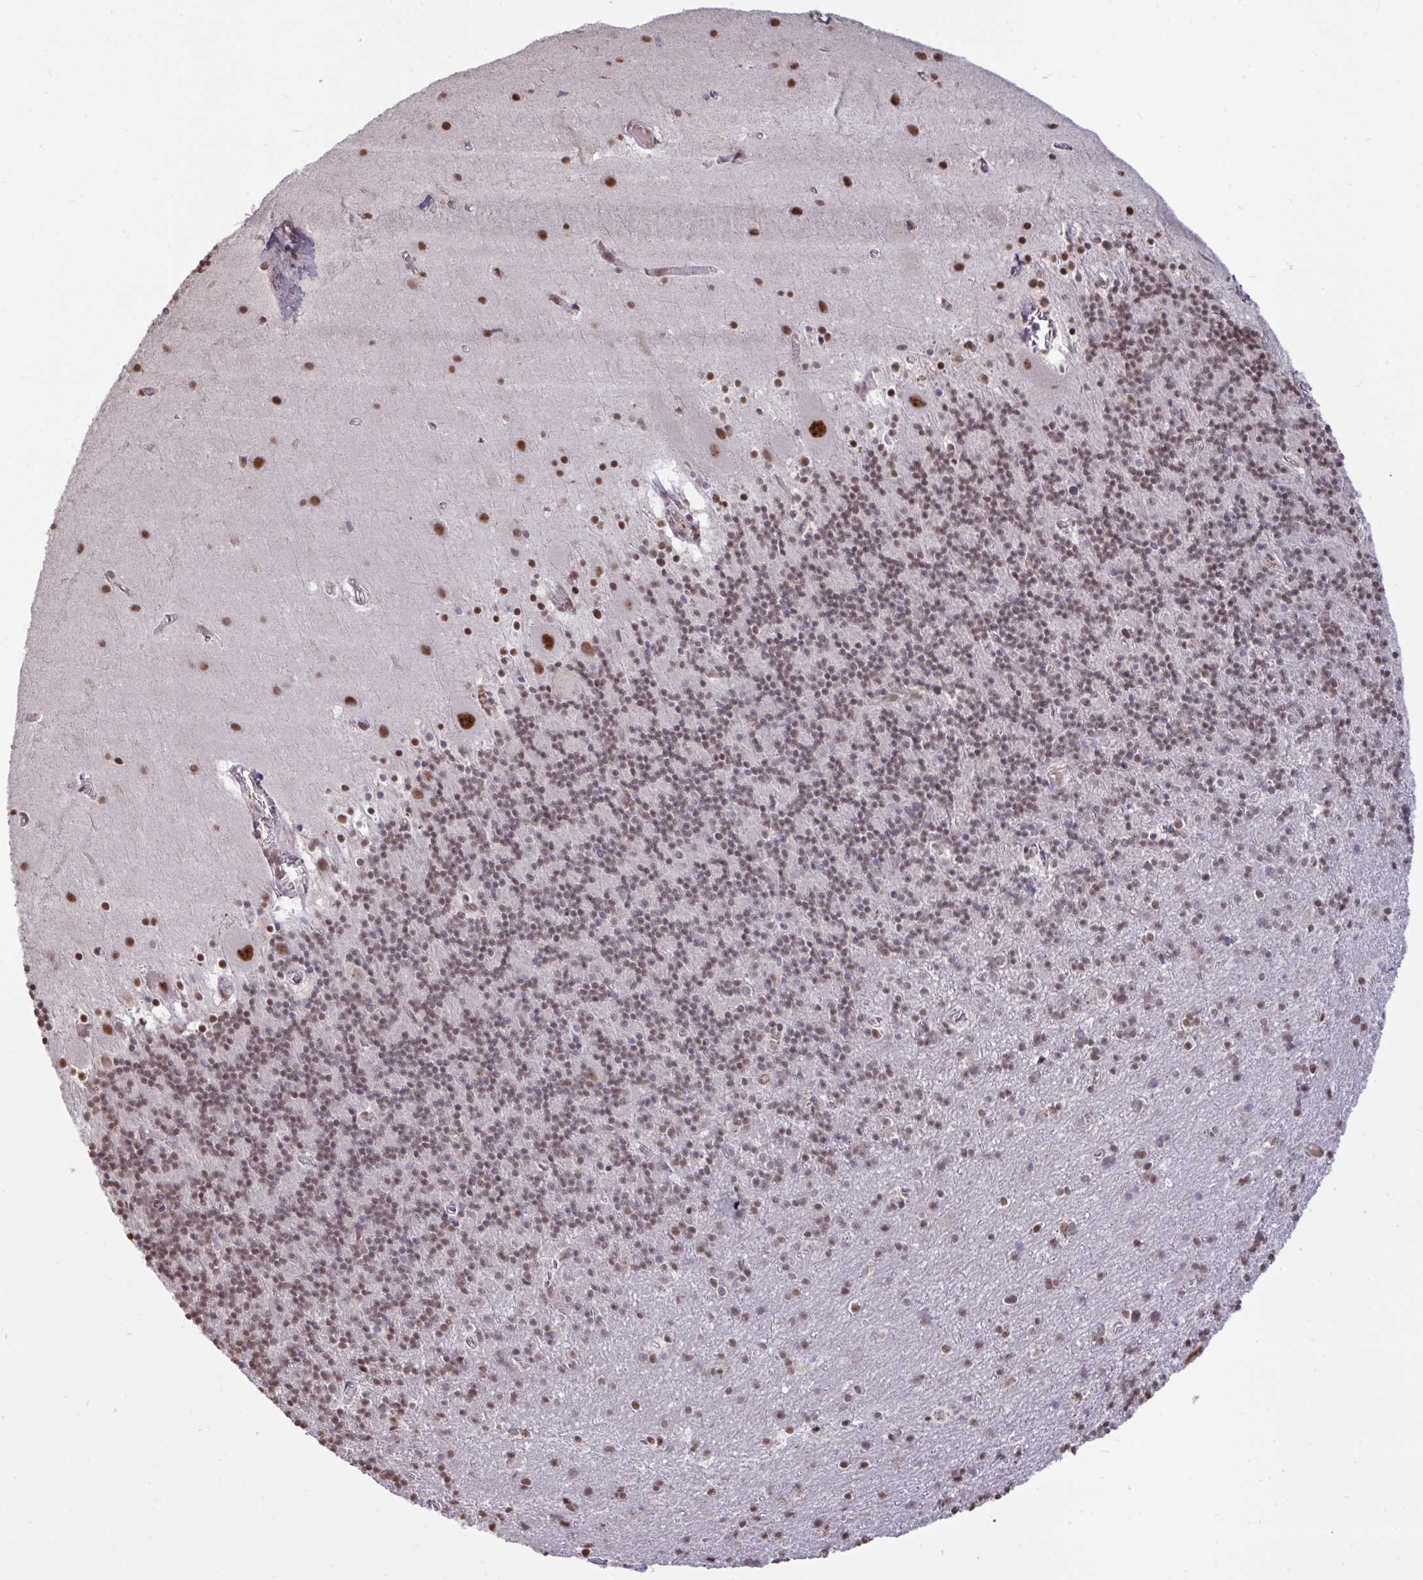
{"staining": {"intensity": "weak", "quantity": "25%-75%", "location": "nuclear"}, "tissue": "cerebellum", "cell_type": "Cells in granular layer", "image_type": "normal", "snomed": [{"axis": "morphology", "description": "Normal tissue, NOS"}, {"axis": "topography", "description": "Cerebellum"}], "caption": "Unremarkable cerebellum exhibits weak nuclear staining in approximately 25%-75% of cells in granular layer, visualized by immunohistochemistry.", "gene": "PUF60", "patient": {"sex": "male", "age": 70}}